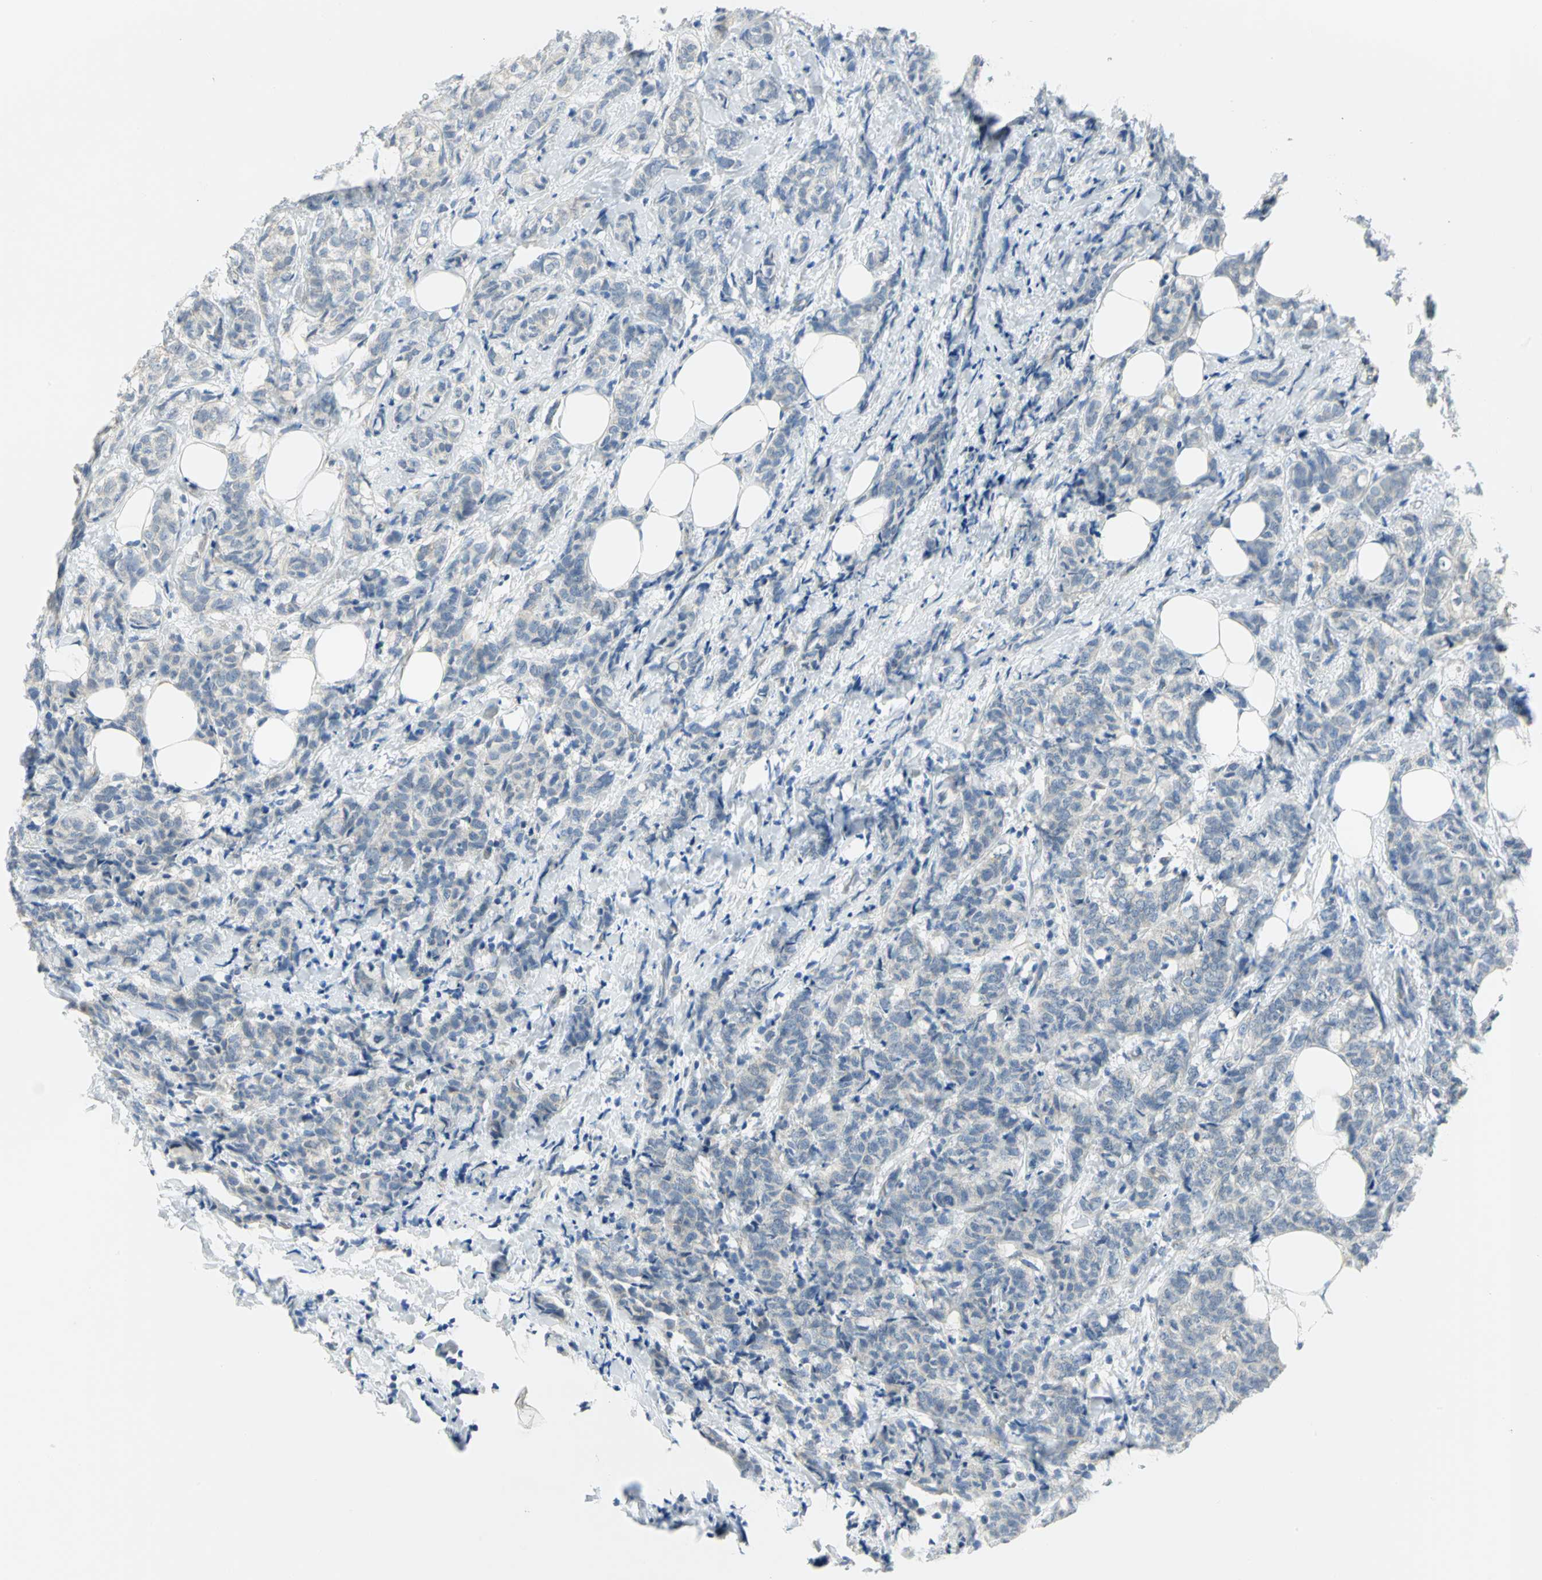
{"staining": {"intensity": "negative", "quantity": "none", "location": "none"}, "tissue": "breast cancer", "cell_type": "Tumor cells", "image_type": "cancer", "snomed": [{"axis": "morphology", "description": "Lobular carcinoma"}, {"axis": "topography", "description": "Breast"}], "caption": "Tumor cells show no significant expression in breast lobular carcinoma. (Immunohistochemistry, brightfield microscopy, high magnification).", "gene": "HTR1F", "patient": {"sex": "female", "age": 60}}